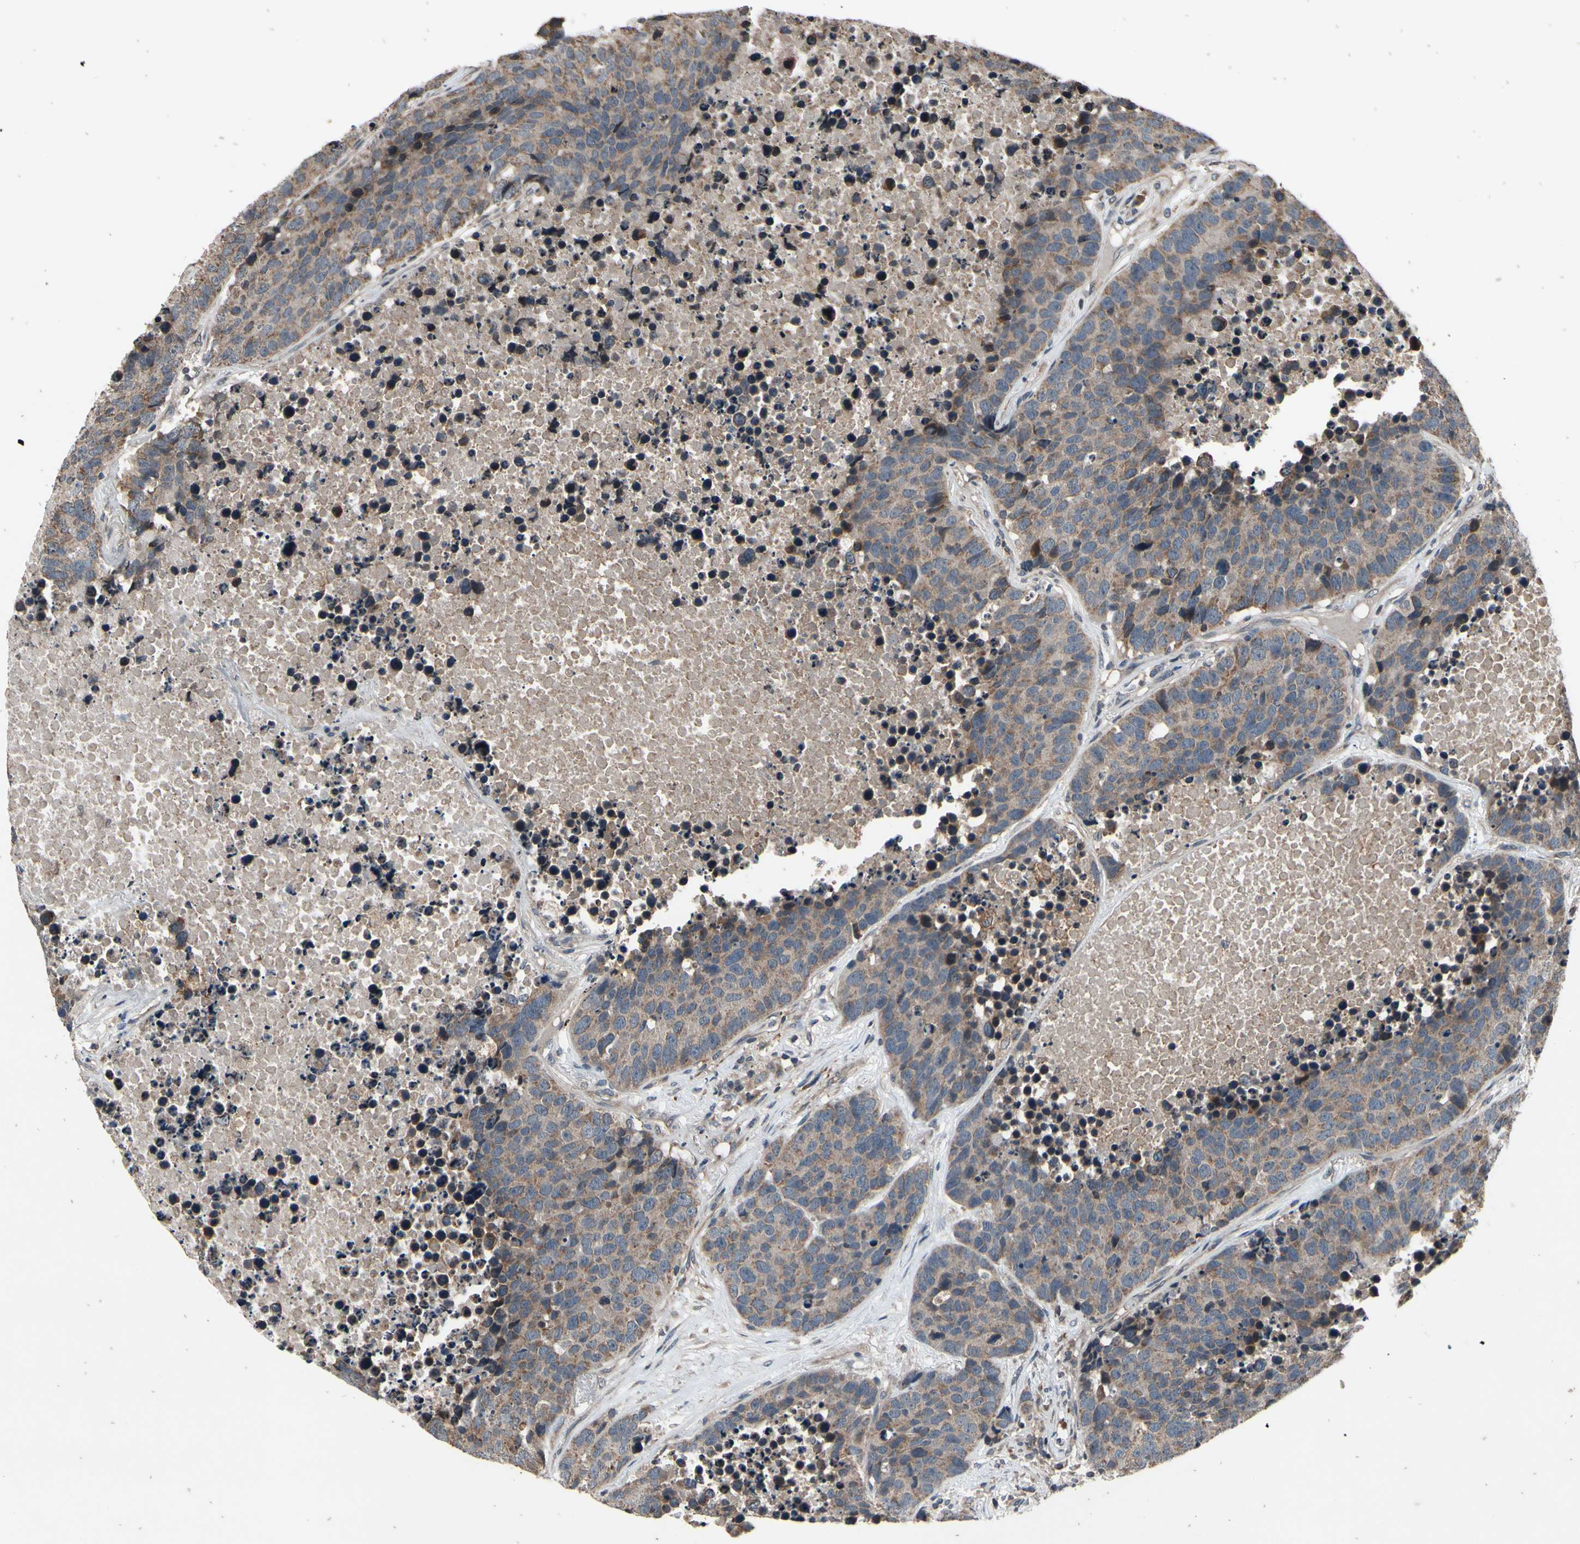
{"staining": {"intensity": "weak", "quantity": ">75%", "location": "cytoplasmic/membranous"}, "tissue": "carcinoid", "cell_type": "Tumor cells", "image_type": "cancer", "snomed": [{"axis": "morphology", "description": "Carcinoid, malignant, NOS"}, {"axis": "topography", "description": "Lung"}], "caption": "Carcinoid tissue exhibits weak cytoplasmic/membranous expression in approximately >75% of tumor cells, visualized by immunohistochemistry. (Brightfield microscopy of DAB IHC at high magnification).", "gene": "MBTPS2", "patient": {"sex": "male", "age": 60}}